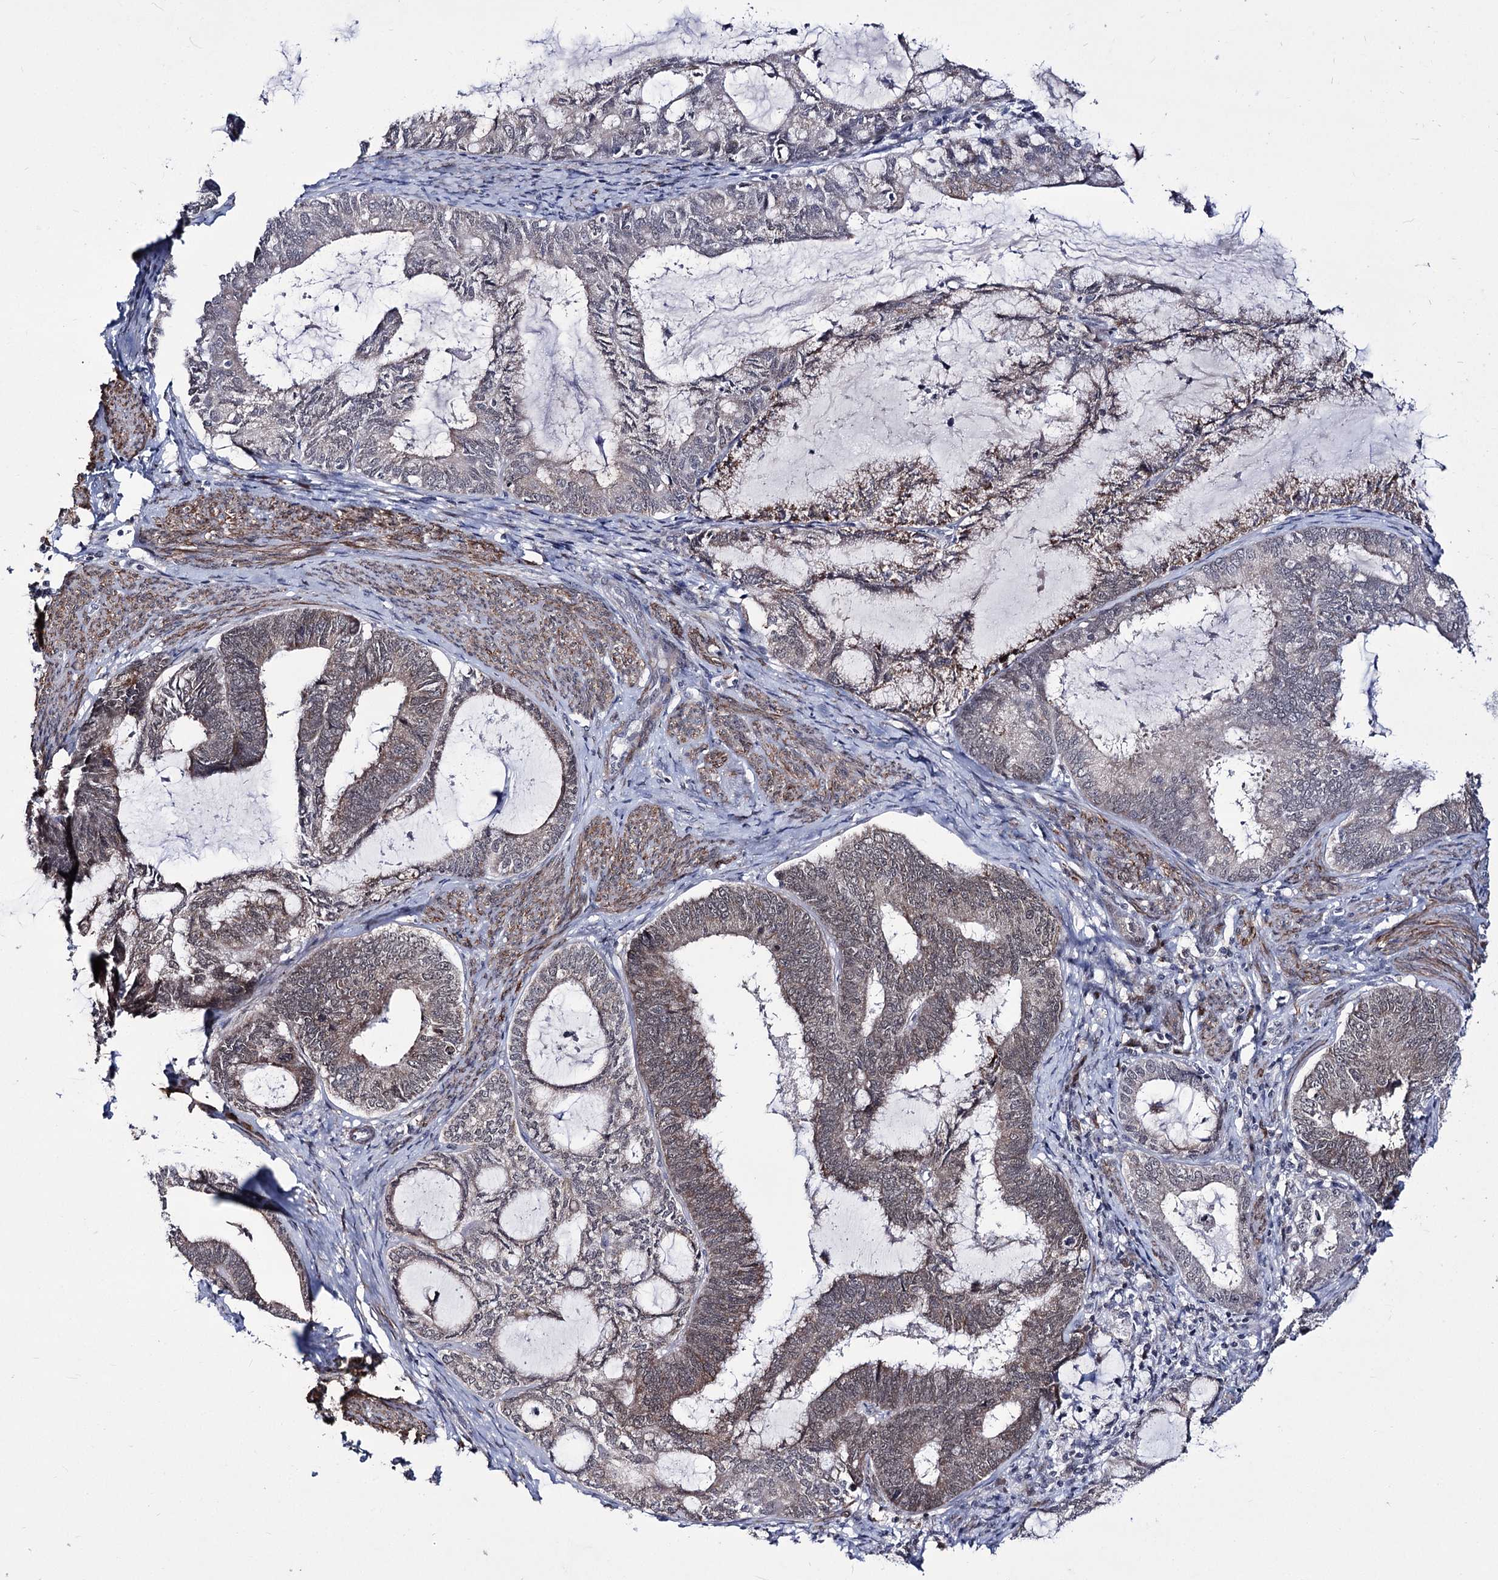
{"staining": {"intensity": "moderate", "quantity": "<25%", "location": "cytoplasmic/membranous,nuclear"}, "tissue": "endometrial cancer", "cell_type": "Tumor cells", "image_type": "cancer", "snomed": [{"axis": "morphology", "description": "Adenocarcinoma, NOS"}, {"axis": "topography", "description": "Endometrium"}], "caption": "Protein expression analysis of endometrial cancer (adenocarcinoma) shows moderate cytoplasmic/membranous and nuclear positivity in approximately <25% of tumor cells.", "gene": "PPRC1", "patient": {"sex": "female", "age": 86}}